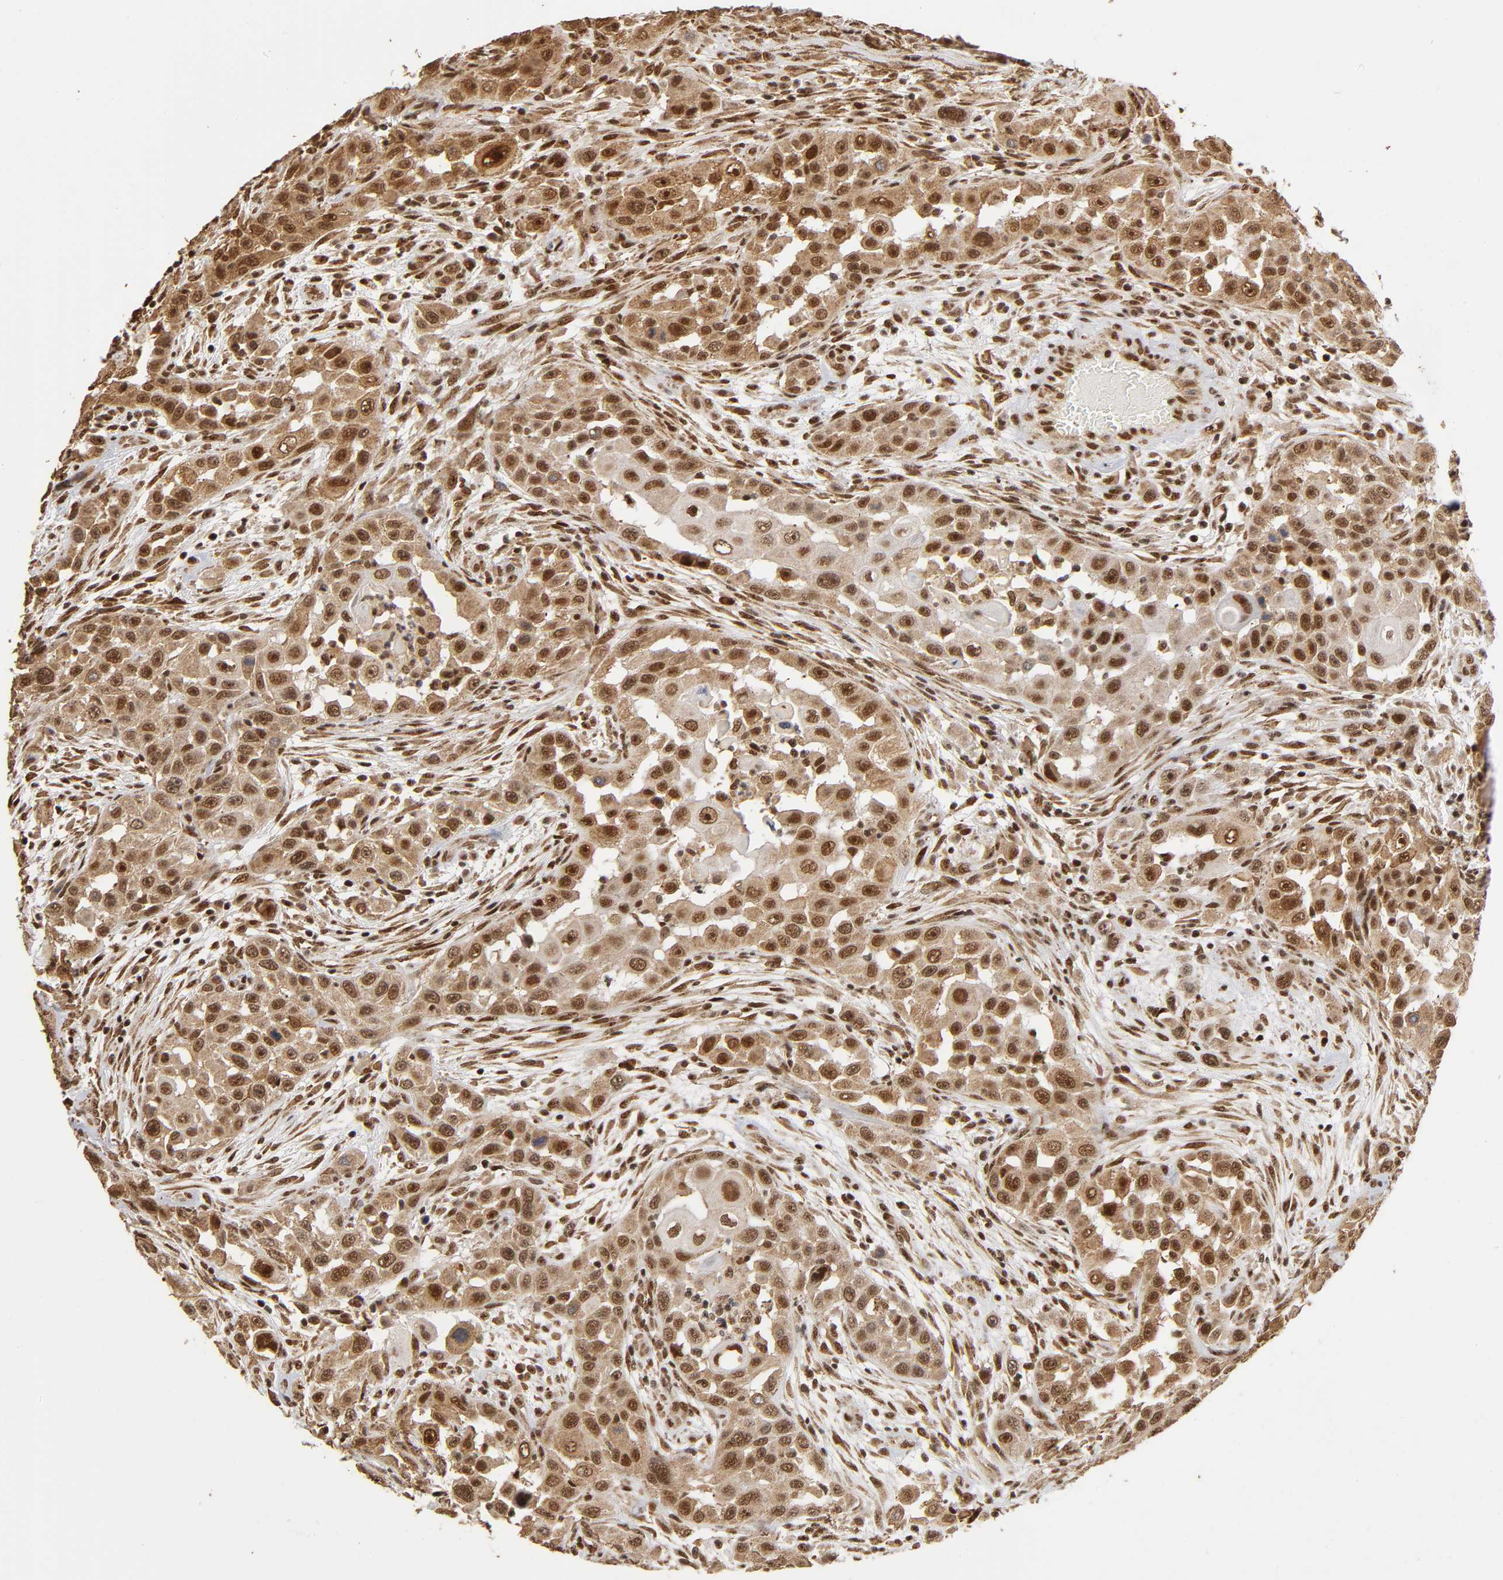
{"staining": {"intensity": "strong", "quantity": ">75%", "location": "cytoplasmic/membranous,nuclear"}, "tissue": "head and neck cancer", "cell_type": "Tumor cells", "image_type": "cancer", "snomed": [{"axis": "morphology", "description": "Carcinoma, NOS"}, {"axis": "topography", "description": "Head-Neck"}], "caption": "This micrograph shows immunohistochemistry (IHC) staining of carcinoma (head and neck), with high strong cytoplasmic/membranous and nuclear positivity in approximately >75% of tumor cells.", "gene": "RNF122", "patient": {"sex": "male", "age": 87}}